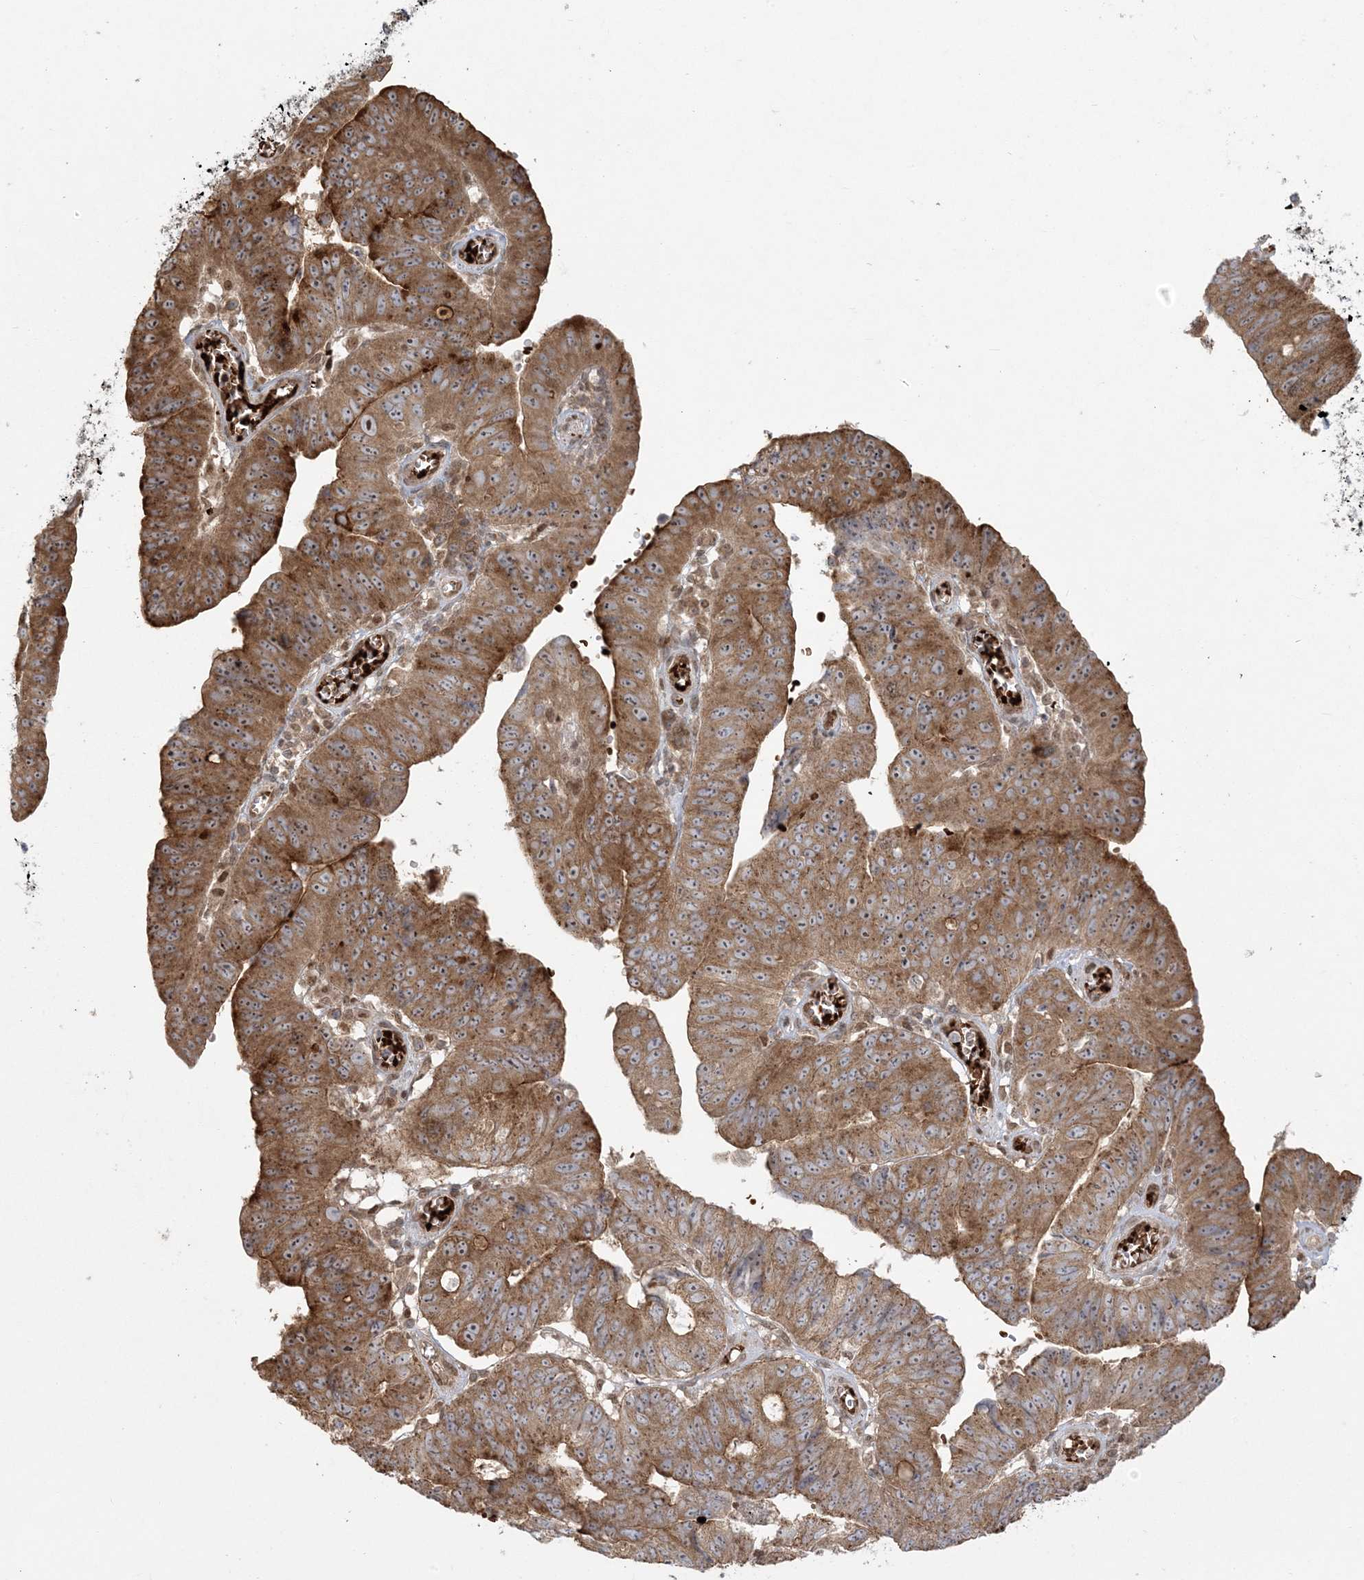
{"staining": {"intensity": "moderate", "quantity": ">75%", "location": "cytoplasmic/membranous,nuclear"}, "tissue": "stomach cancer", "cell_type": "Tumor cells", "image_type": "cancer", "snomed": [{"axis": "morphology", "description": "Adenocarcinoma, NOS"}, {"axis": "topography", "description": "Stomach"}], "caption": "Immunohistochemistry (IHC) photomicrograph of human stomach adenocarcinoma stained for a protein (brown), which demonstrates medium levels of moderate cytoplasmic/membranous and nuclear positivity in about >75% of tumor cells.", "gene": "ABCF3", "patient": {"sex": "male", "age": 59}}